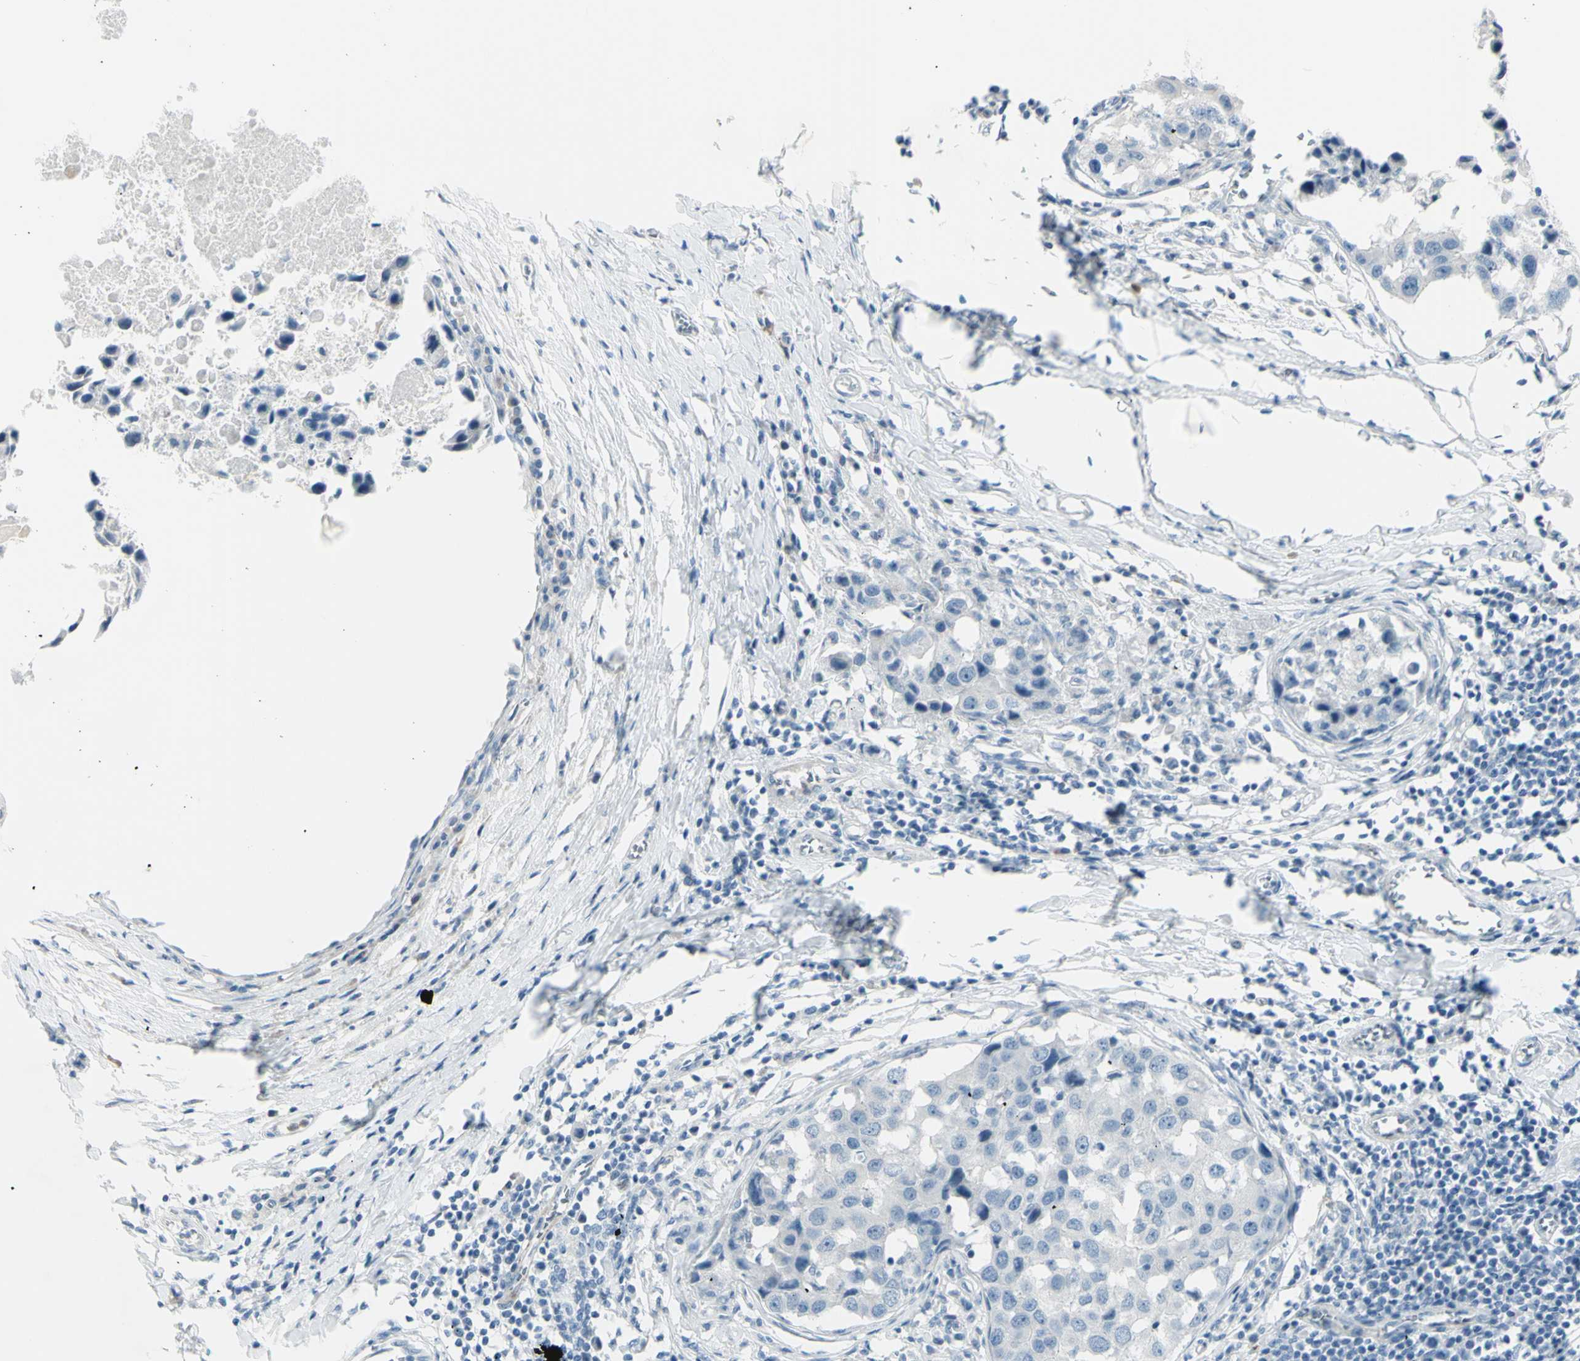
{"staining": {"intensity": "negative", "quantity": "none", "location": "none"}, "tissue": "breast cancer", "cell_type": "Tumor cells", "image_type": "cancer", "snomed": [{"axis": "morphology", "description": "Duct carcinoma"}, {"axis": "topography", "description": "Breast"}], "caption": "There is no significant staining in tumor cells of breast cancer (infiltrating ductal carcinoma). (DAB (3,3'-diaminobenzidine) IHC, high magnification).", "gene": "GPR34", "patient": {"sex": "female", "age": 27}}